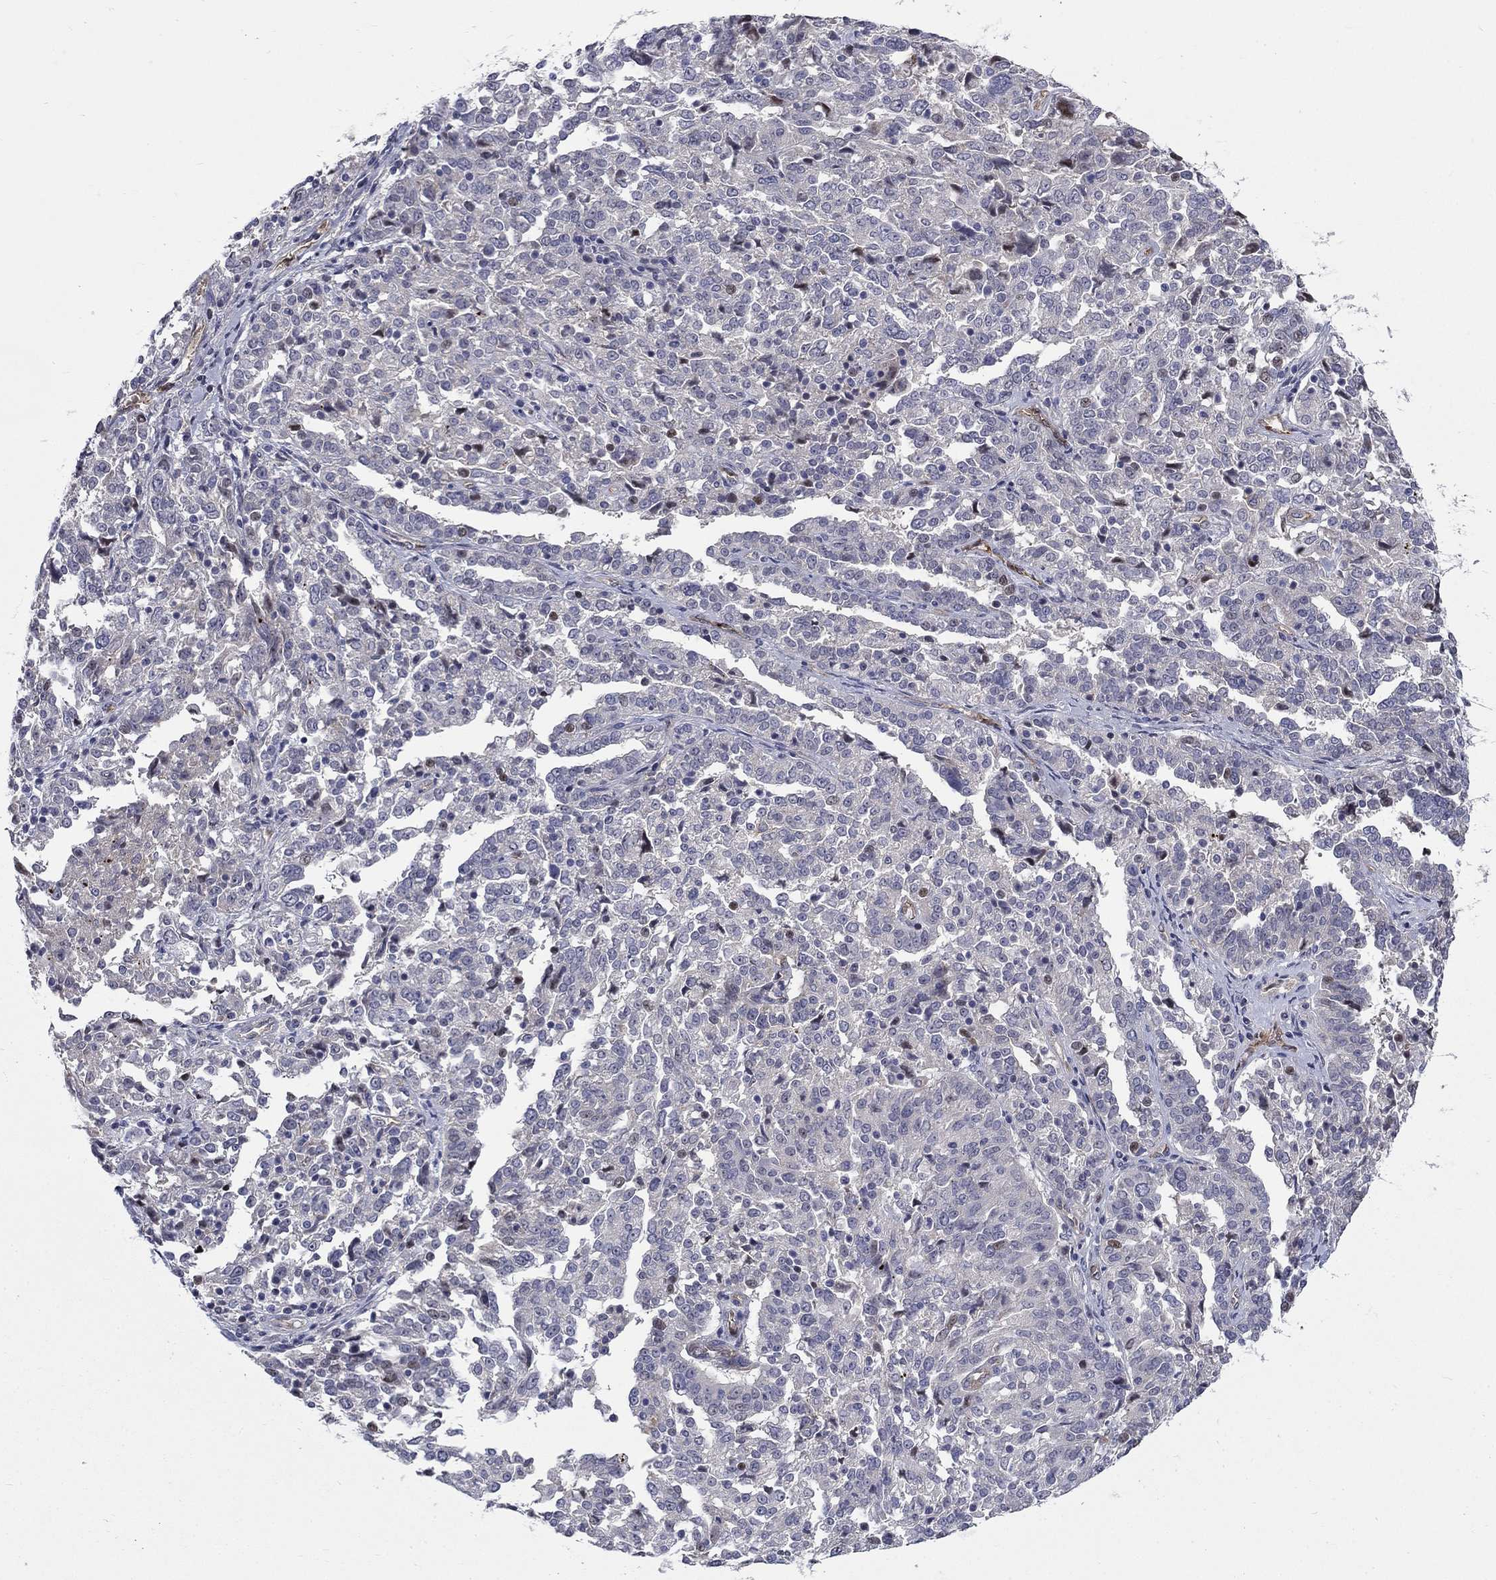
{"staining": {"intensity": "negative", "quantity": "none", "location": "none"}, "tissue": "ovarian cancer", "cell_type": "Tumor cells", "image_type": "cancer", "snomed": [{"axis": "morphology", "description": "Cystadenocarcinoma, serous, NOS"}, {"axis": "topography", "description": "Ovary"}], "caption": "Tumor cells are negative for protein expression in human ovarian cancer. Brightfield microscopy of IHC stained with DAB (3,3'-diaminobenzidine) (brown) and hematoxylin (blue), captured at high magnification.", "gene": "SLC1A1", "patient": {"sex": "female", "age": 67}}